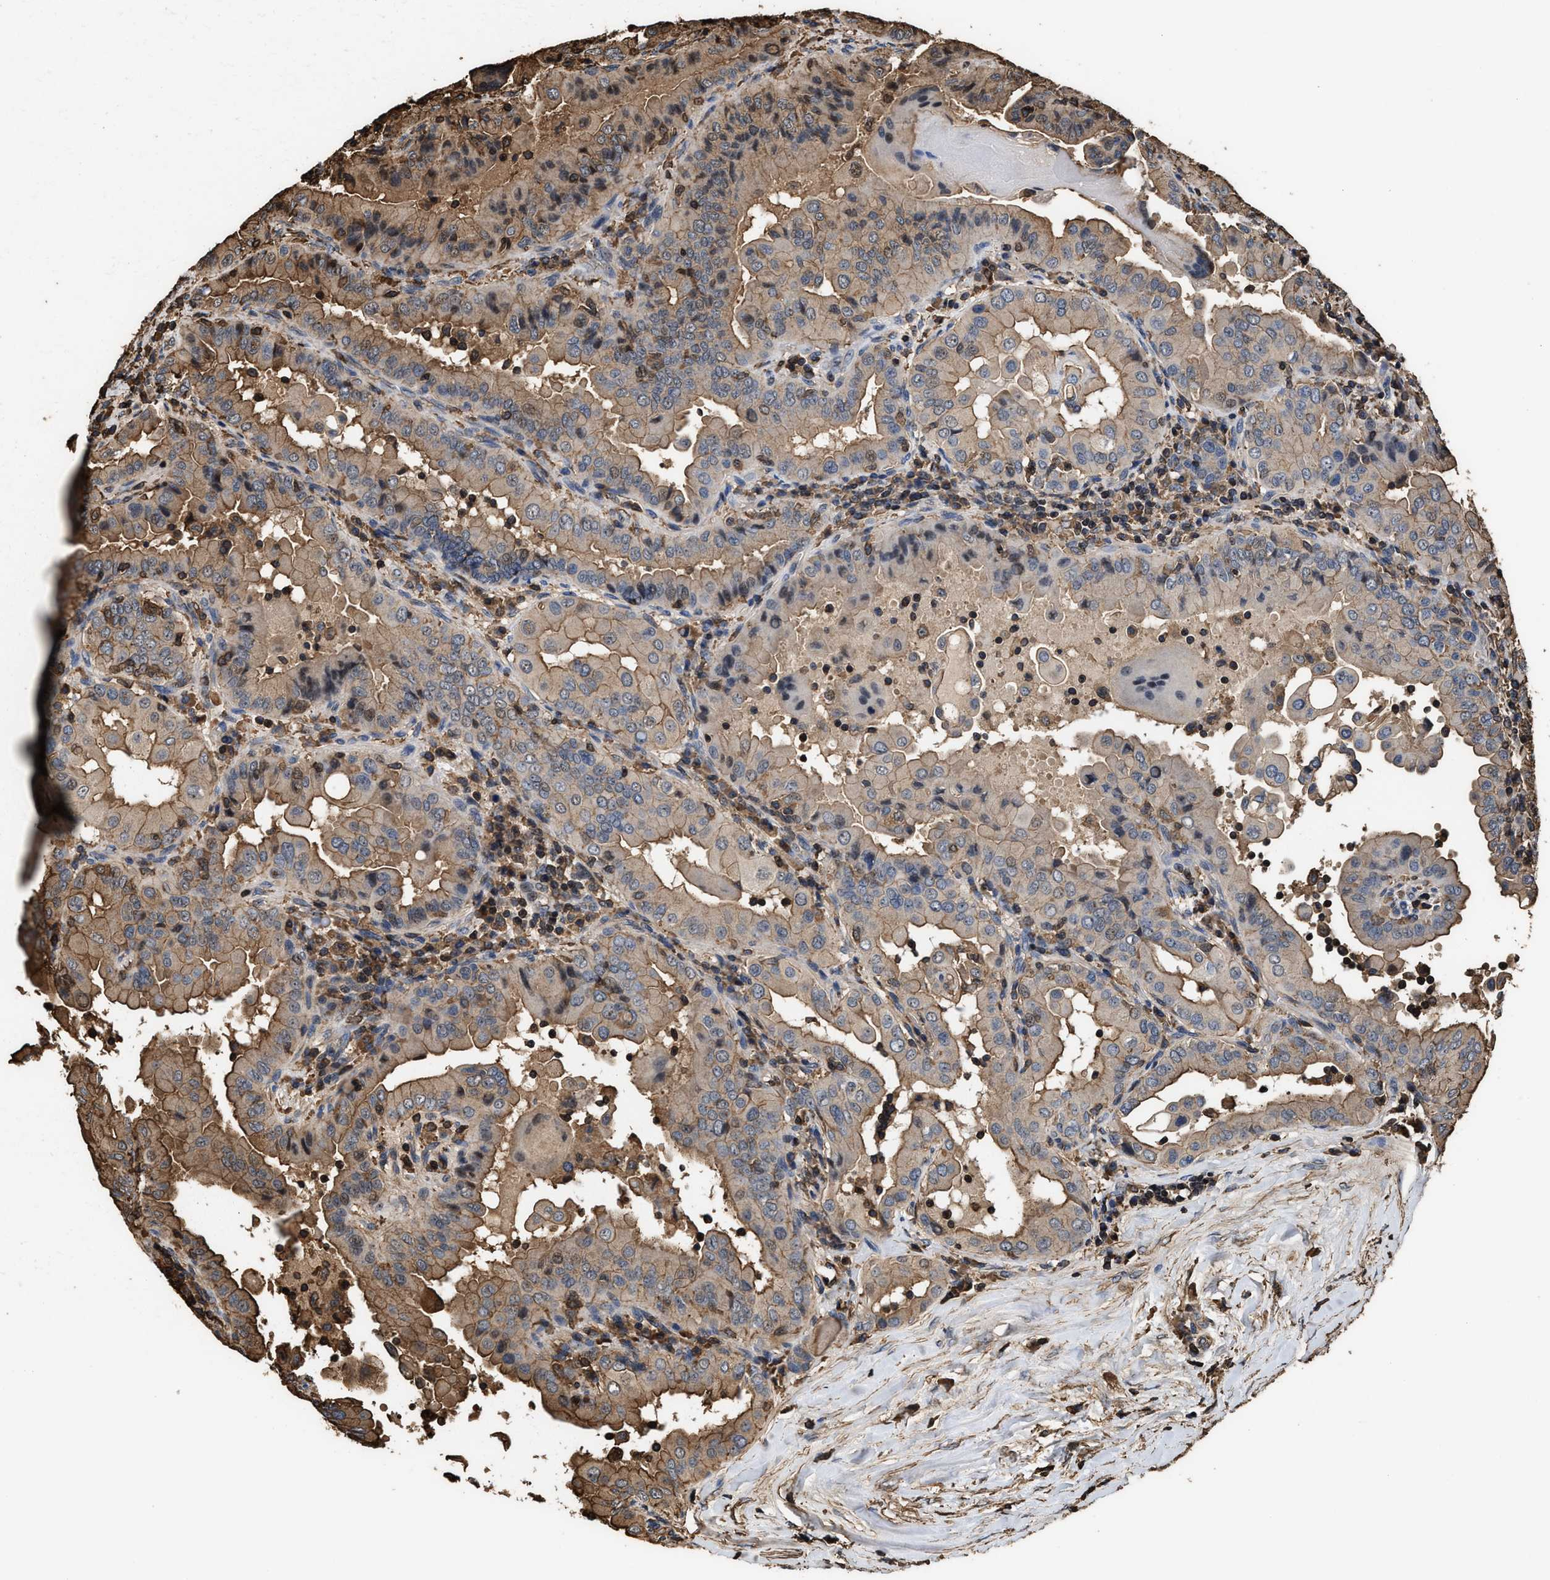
{"staining": {"intensity": "moderate", "quantity": ">75%", "location": "cytoplasmic/membranous"}, "tissue": "thyroid cancer", "cell_type": "Tumor cells", "image_type": "cancer", "snomed": [{"axis": "morphology", "description": "Papillary adenocarcinoma, NOS"}, {"axis": "topography", "description": "Thyroid gland"}], "caption": "Immunohistochemistry of thyroid cancer (papillary adenocarcinoma) exhibits medium levels of moderate cytoplasmic/membranous positivity in about >75% of tumor cells. (DAB = brown stain, brightfield microscopy at high magnification).", "gene": "KBTBD2", "patient": {"sex": "male", "age": 33}}